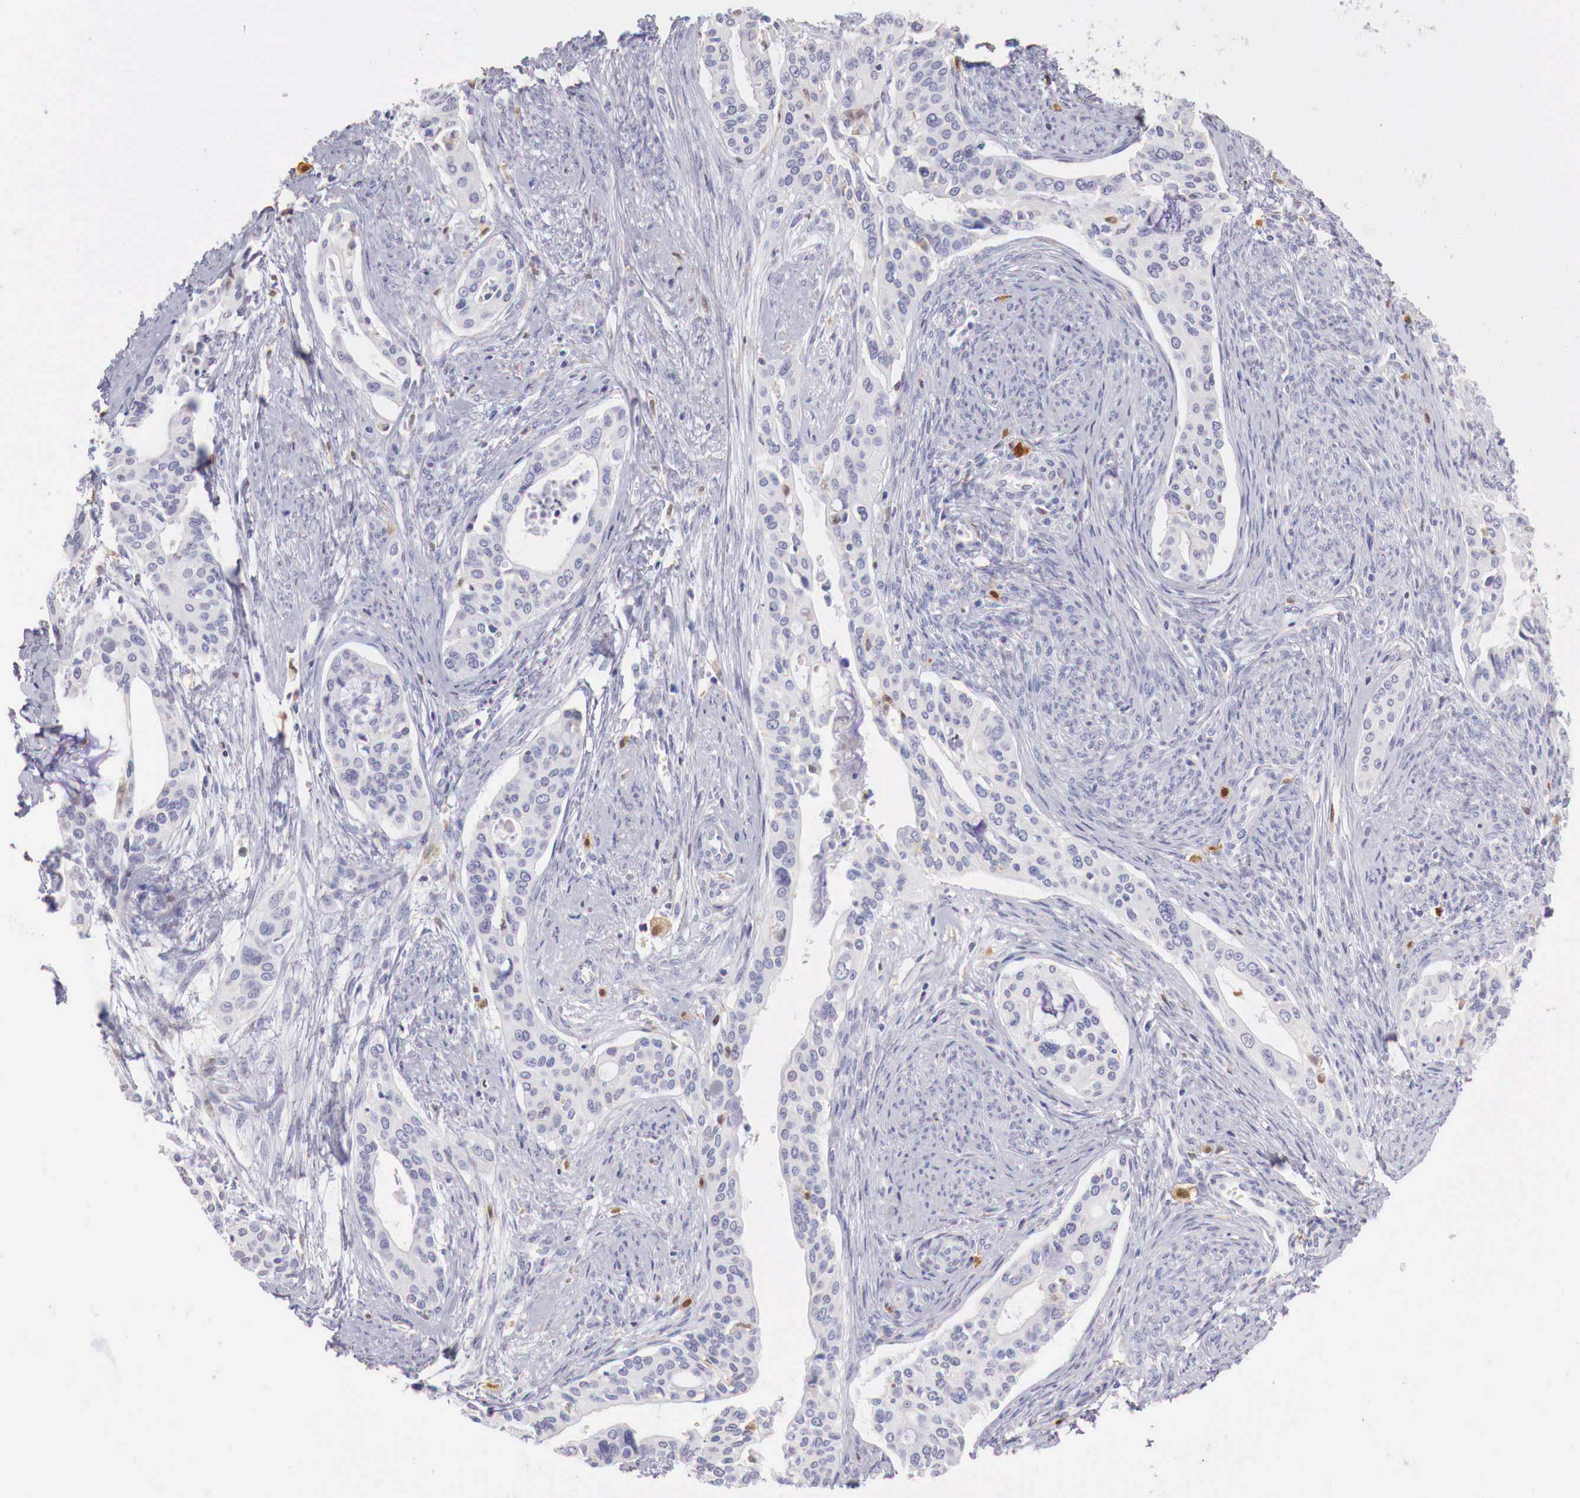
{"staining": {"intensity": "negative", "quantity": "none", "location": "none"}, "tissue": "cervical cancer", "cell_type": "Tumor cells", "image_type": "cancer", "snomed": [{"axis": "morphology", "description": "Squamous cell carcinoma, NOS"}, {"axis": "topography", "description": "Cervix"}], "caption": "Immunohistochemistry of squamous cell carcinoma (cervical) reveals no staining in tumor cells. (Stains: DAB immunohistochemistry with hematoxylin counter stain, Microscopy: brightfield microscopy at high magnification).", "gene": "RENBP", "patient": {"sex": "female", "age": 34}}